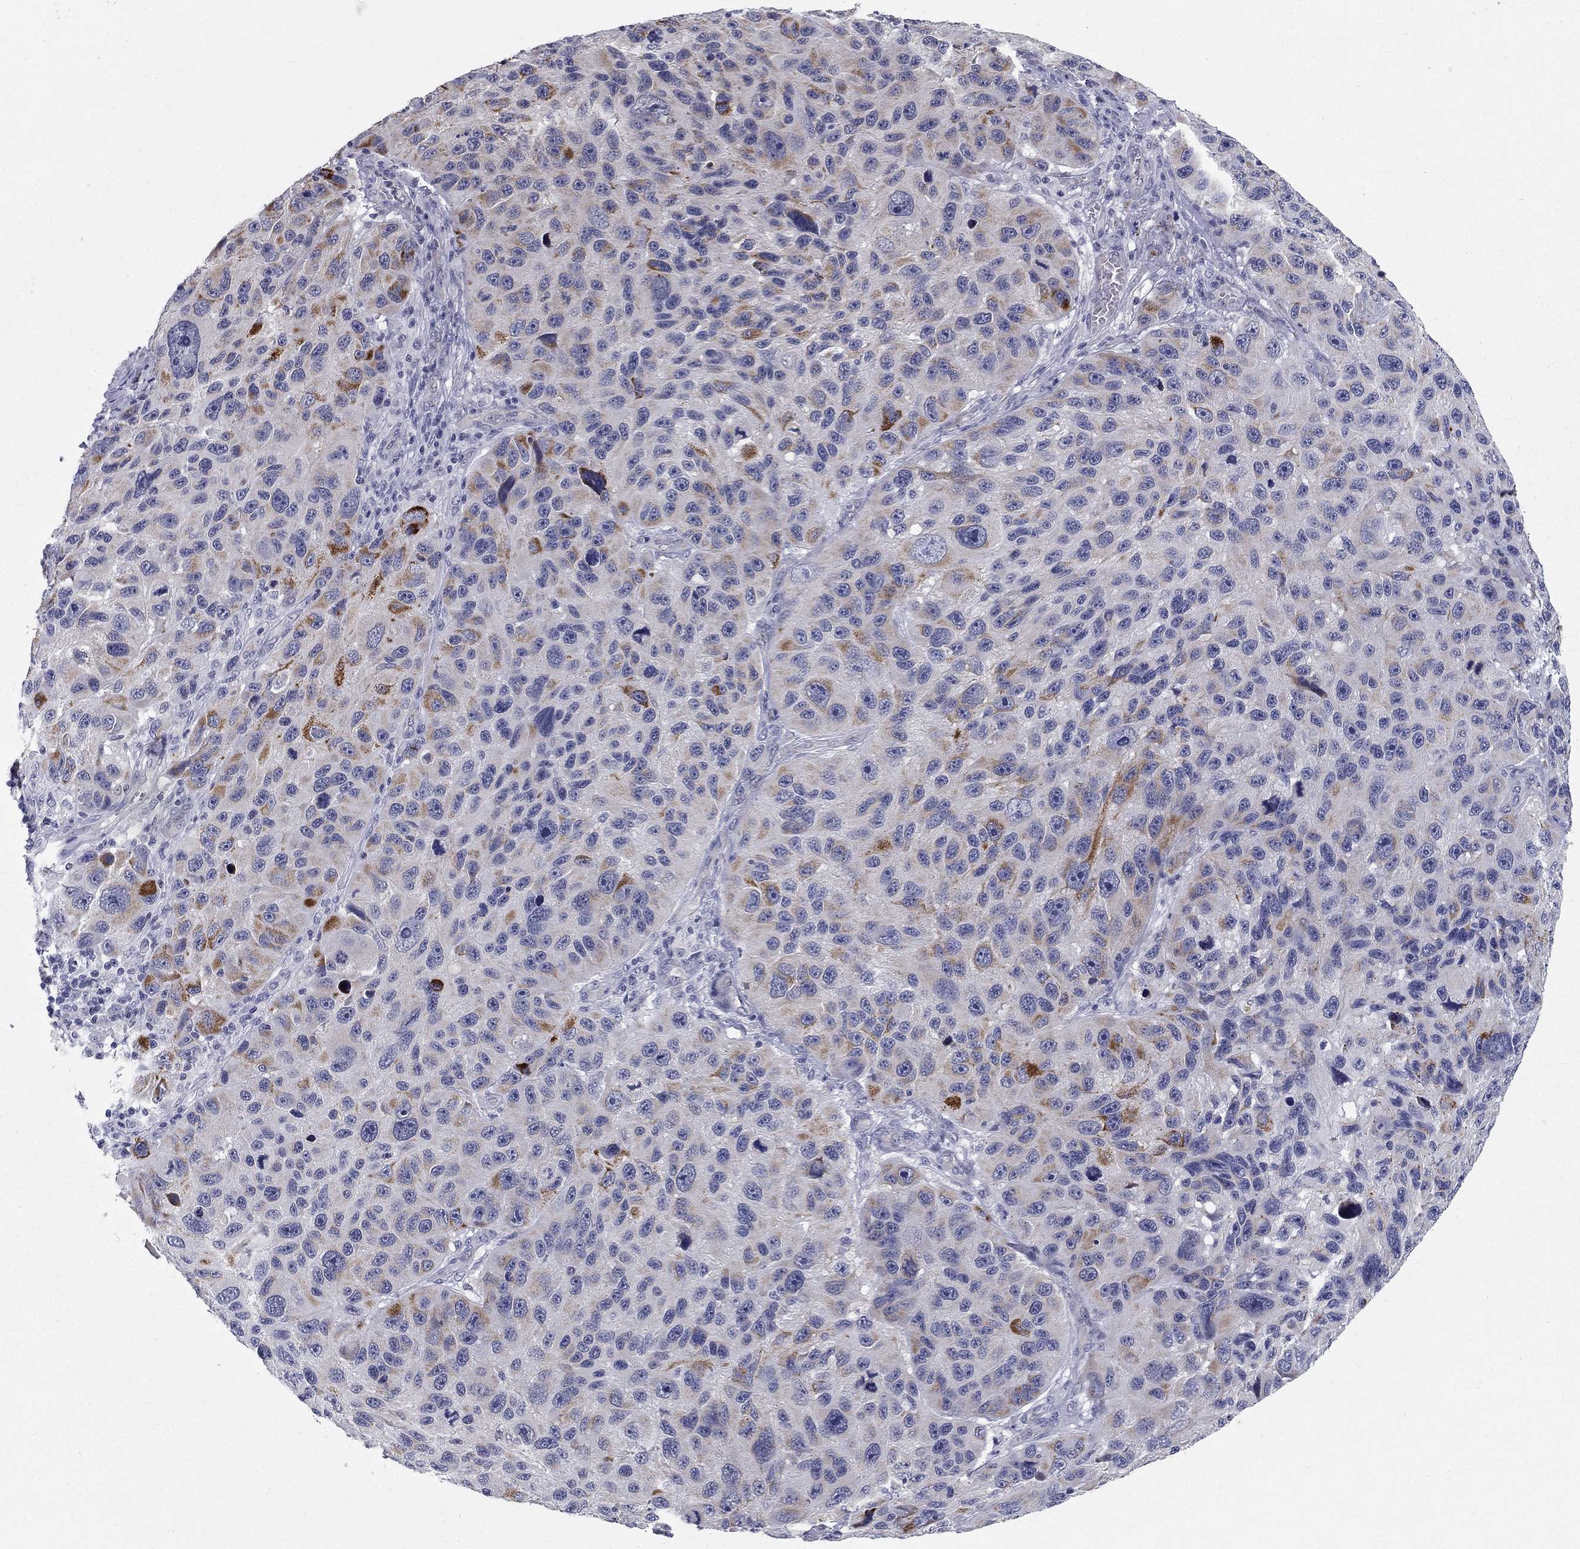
{"staining": {"intensity": "moderate", "quantity": "<25%", "location": "cytoplasmic/membranous"}, "tissue": "melanoma", "cell_type": "Tumor cells", "image_type": "cancer", "snomed": [{"axis": "morphology", "description": "Malignant melanoma, NOS"}, {"axis": "topography", "description": "Skin"}], "caption": "Immunohistochemical staining of malignant melanoma exhibits low levels of moderate cytoplasmic/membranous staining in approximately <25% of tumor cells.", "gene": "CLIC6", "patient": {"sex": "male", "age": 53}}